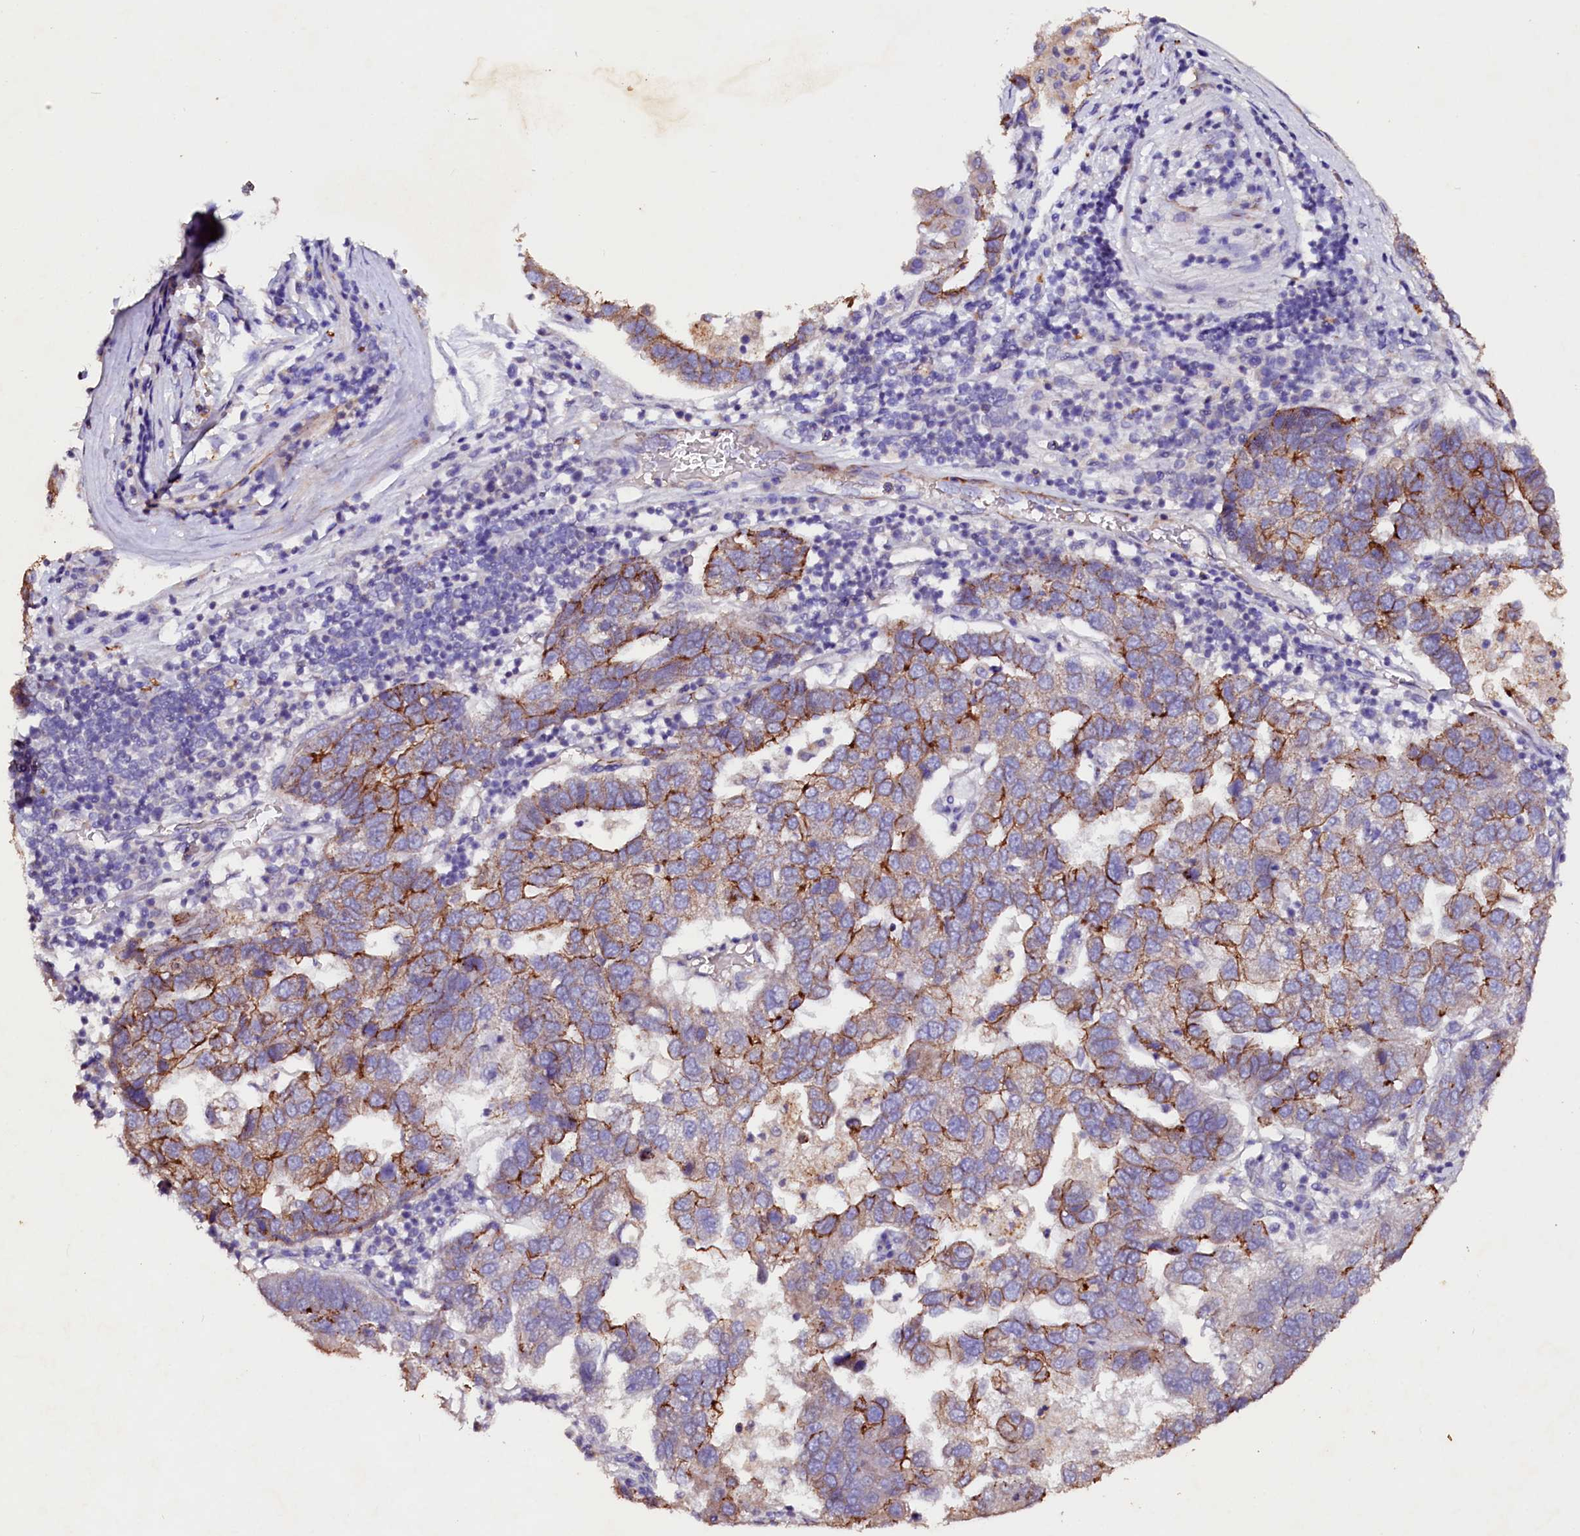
{"staining": {"intensity": "moderate", "quantity": "25%-75%", "location": "cytoplasmic/membranous"}, "tissue": "pancreatic cancer", "cell_type": "Tumor cells", "image_type": "cancer", "snomed": [{"axis": "morphology", "description": "Adenocarcinoma, NOS"}, {"axis": "topography", "description": "Pancreas"}], "caption": "Adenocarcinoma (pancreatic) tissue demonstrates moderate cytoplasmic/membranous expression in approximately 25%-75% of tumor cells, visualized by immunohistochemistry.", "gene": "VPS36", "patient": {"sex": "female", "age": 61}}